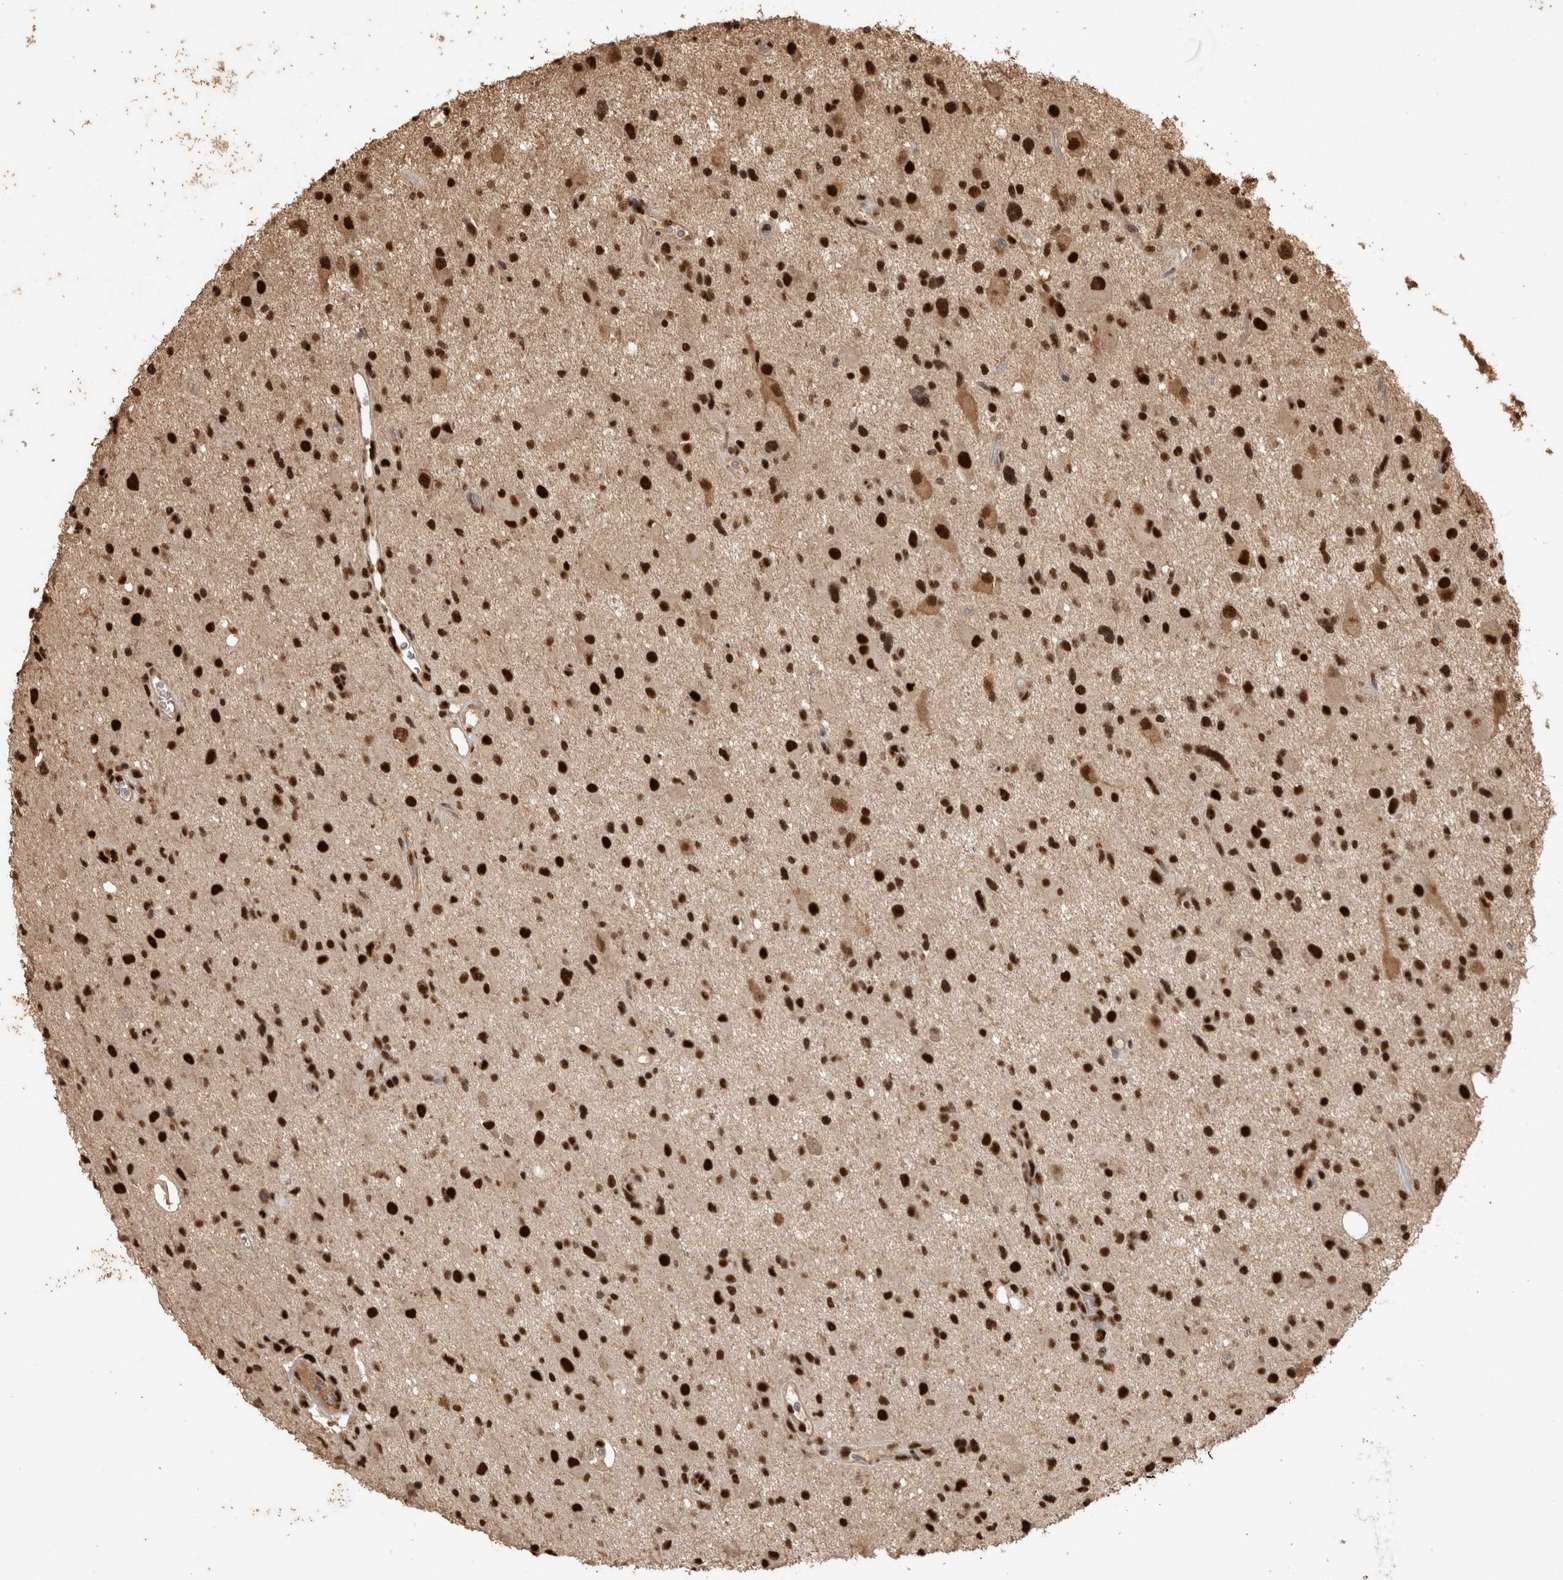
{"staining": {"intensity": "strong", "quantity": ">75%", "location": "nuclear"}, "tissue": "glioma", "cell_type": "Tumor cells", "image_type": "cancer", "snomed": [{"axis": "morphology", "description": "Glioma, malignant, High grade"}, {"axis": "topography", "description": "Brain"}], "caption": "Immunohistochemical staining of human glioma reveals strong nuclear protein staining in about >75% of tumor cells.", "gene": "RAD50", "patient": {"sex": "male", "age": 33}}